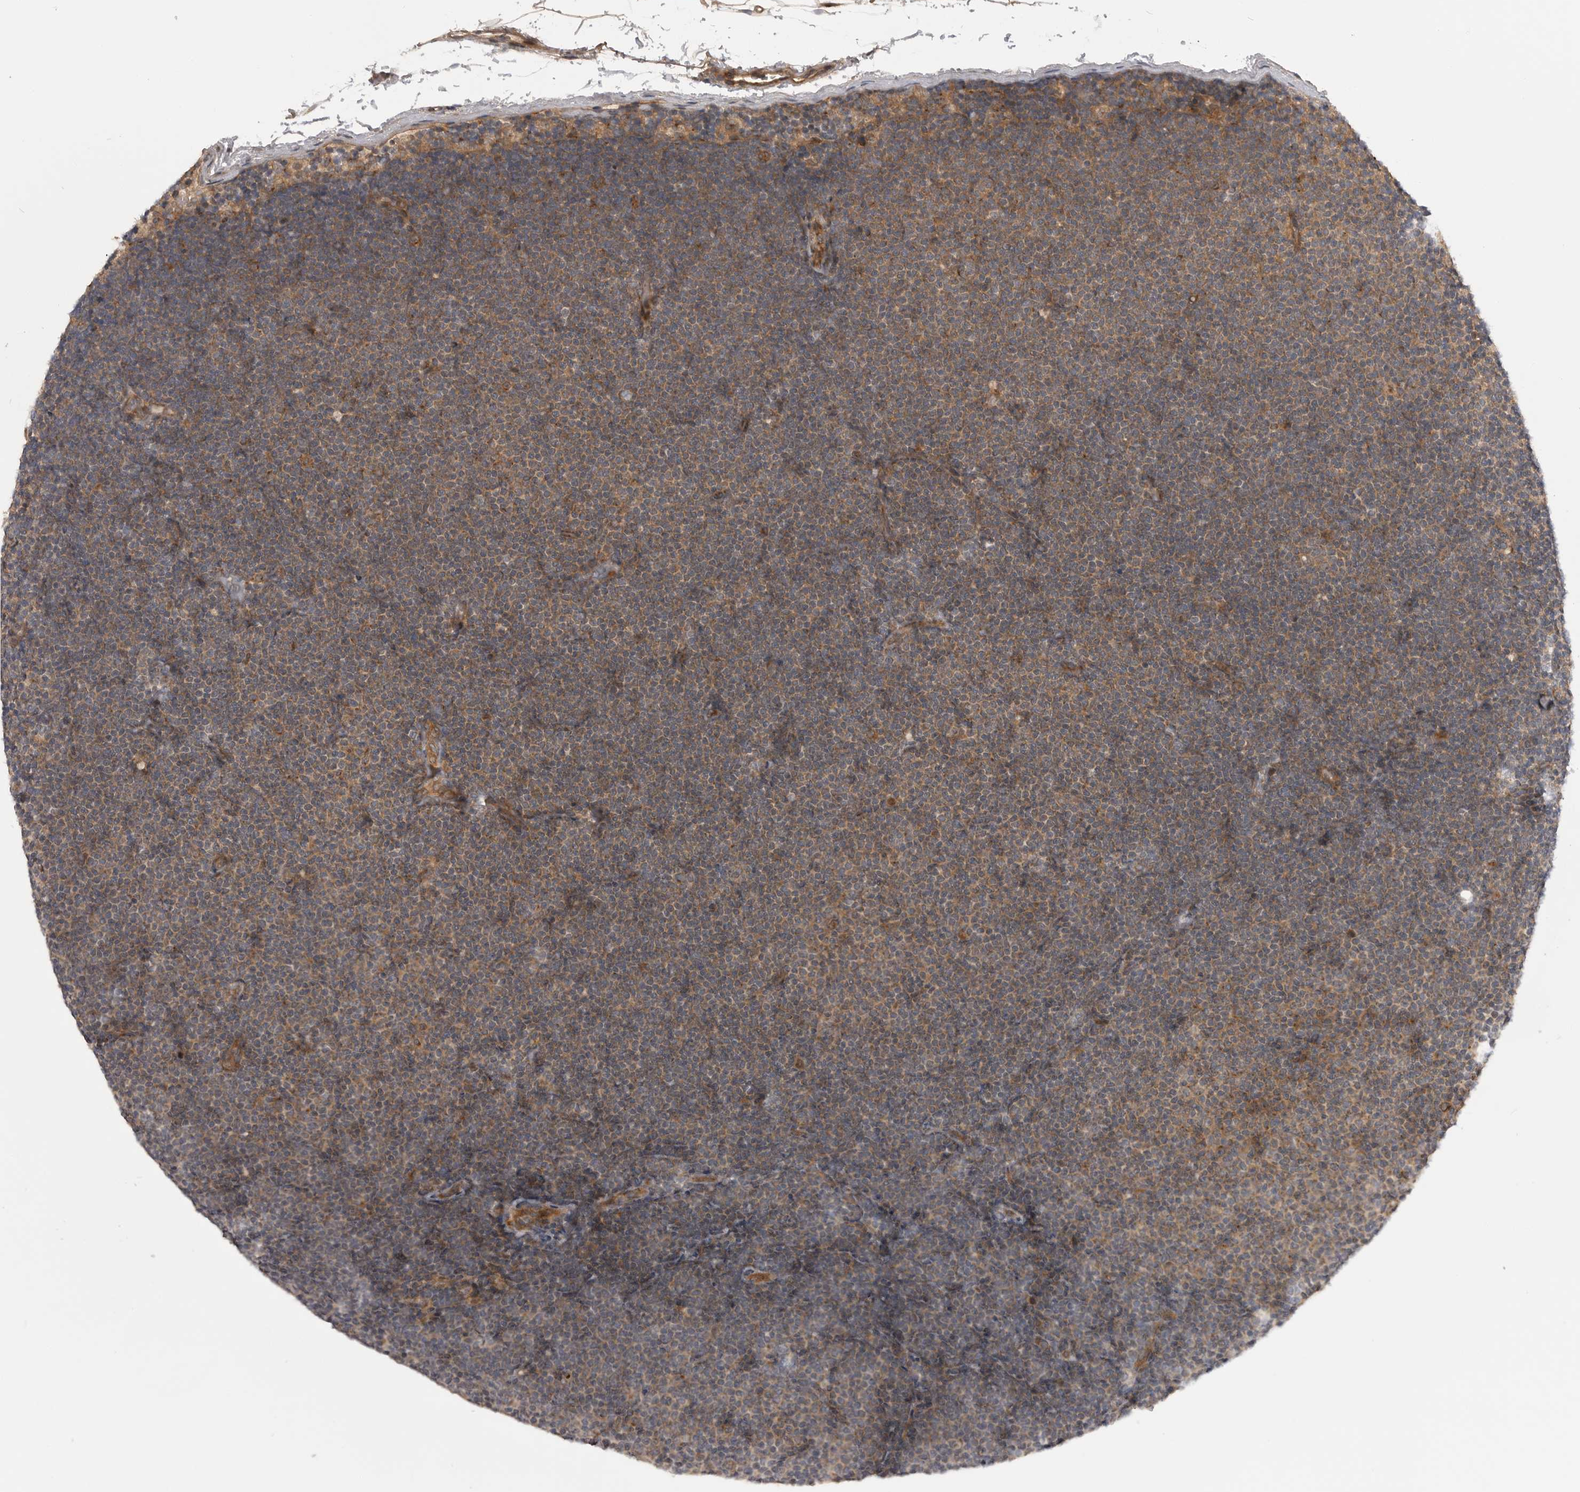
{"staining": {"intensity": "moderate", "quantity": "25%-75%", "location": "cytoplasmic/membranous"}, "tissue": "lymphoma", "cell_type": "Tumor cells", "image_type": "cancer", "snomed": [{"axis": "morphology", "description": "Malignant lymphoma, non-Hodgkin's type, Low grade"}, {"axis": "topography", "description": "Lymph node"}], "caption": "Moderate cytoplasmic/membranous protein positivity is identified in about 25%-75% of tumor cells in lymphoma.", "gene": "PDCL", "patient": {"sex": "female", "age": 53}}